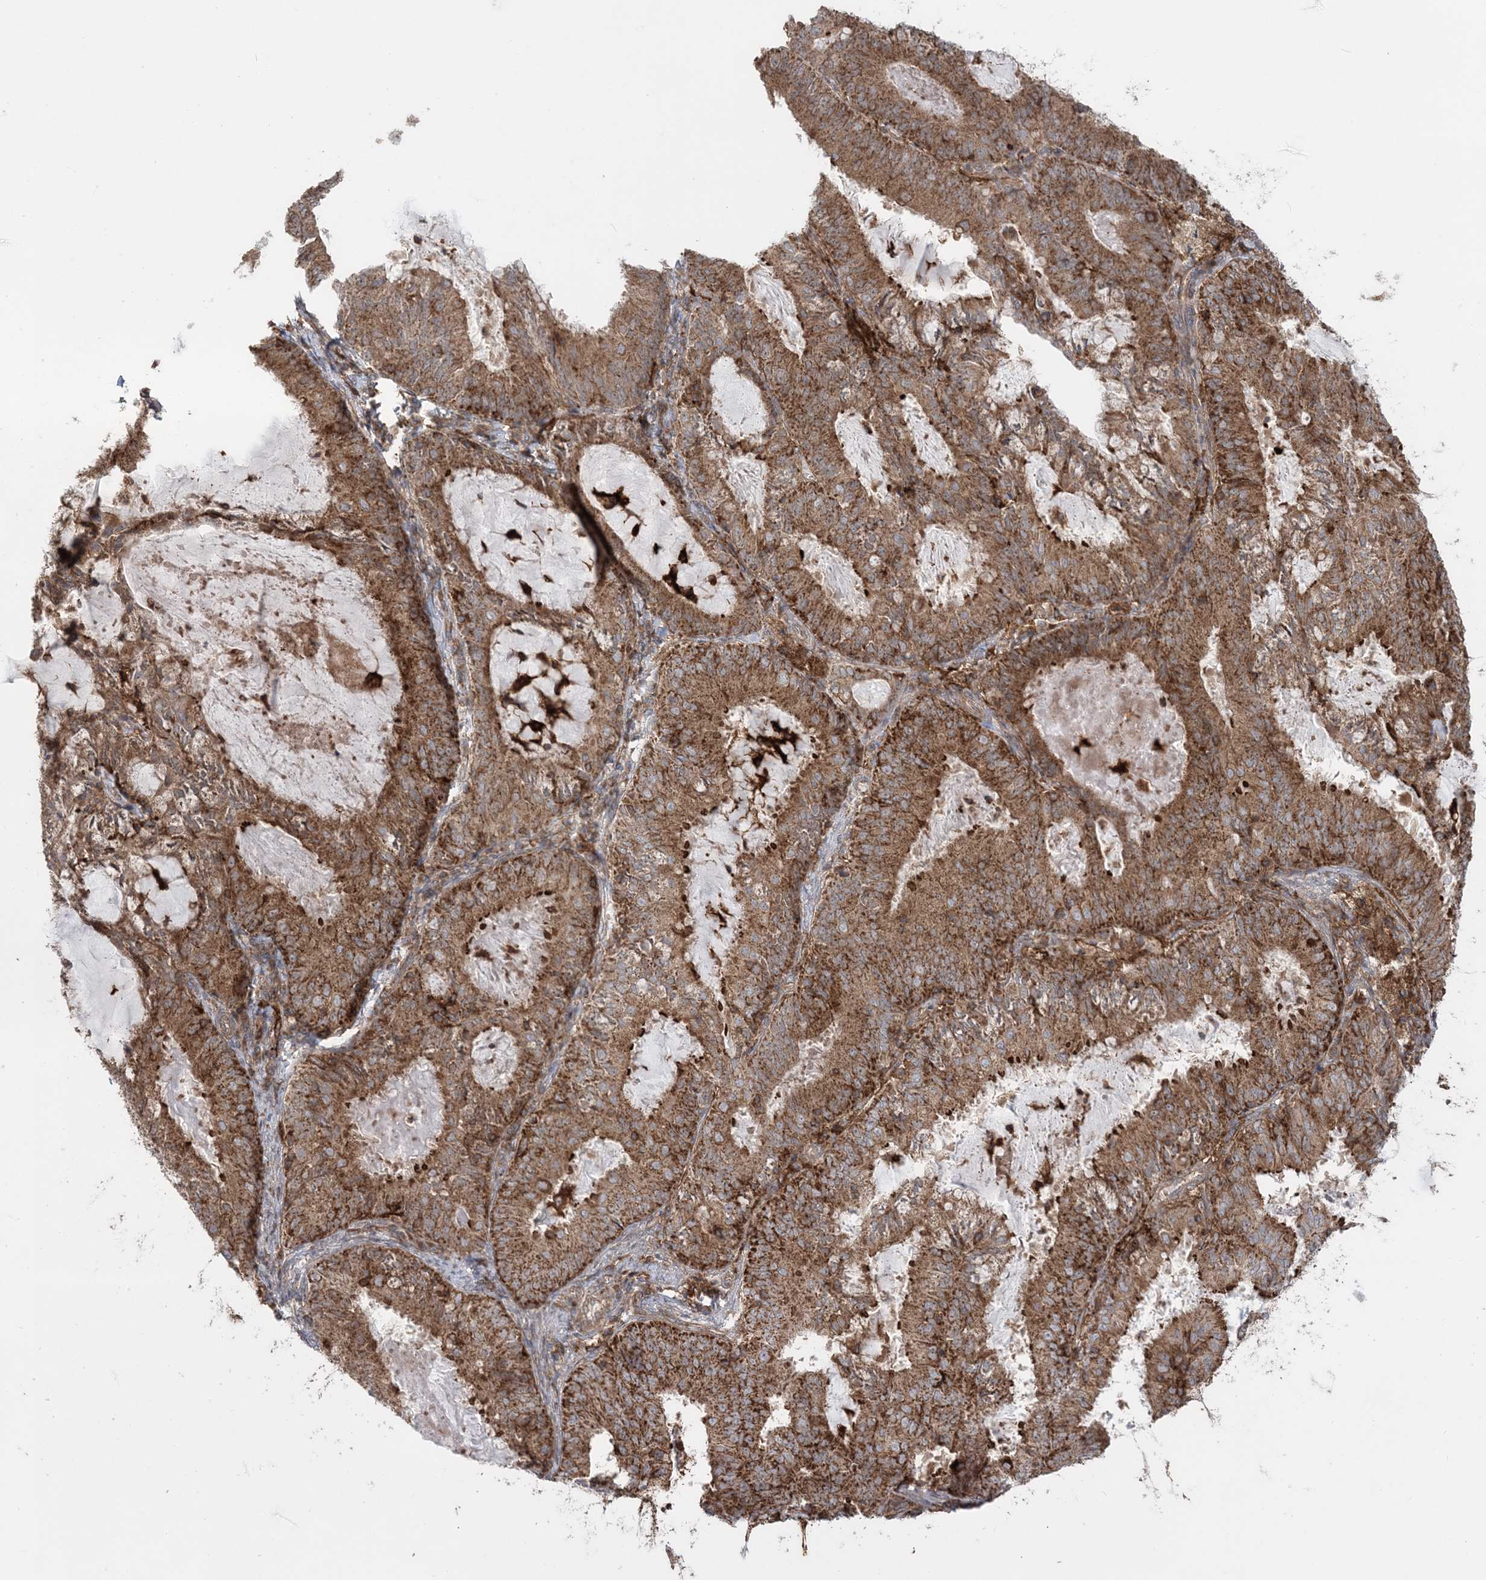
{"staining": {"intensity": "strong", "quantity": ">75%", "location": "cytoplasmic/membranous"}, "tissue": "endometrial cancer", "cell_type": "Tumor cells", "image_type": "cancer", "snomed": [{"axis": "morphology", "description": "Adenocarcinoma, NOS"}, {"axis": "topography", "description": "Endometrium"}], "caption": "Immunohistochemical staining of human adenocarcinoma (endometrial) reveals strong cytoplasmic/membranous protein staining in approximately >75% of tumor cells.", "gene": "LRPPRC", "patient": {"sex": "female", "age": 57}}